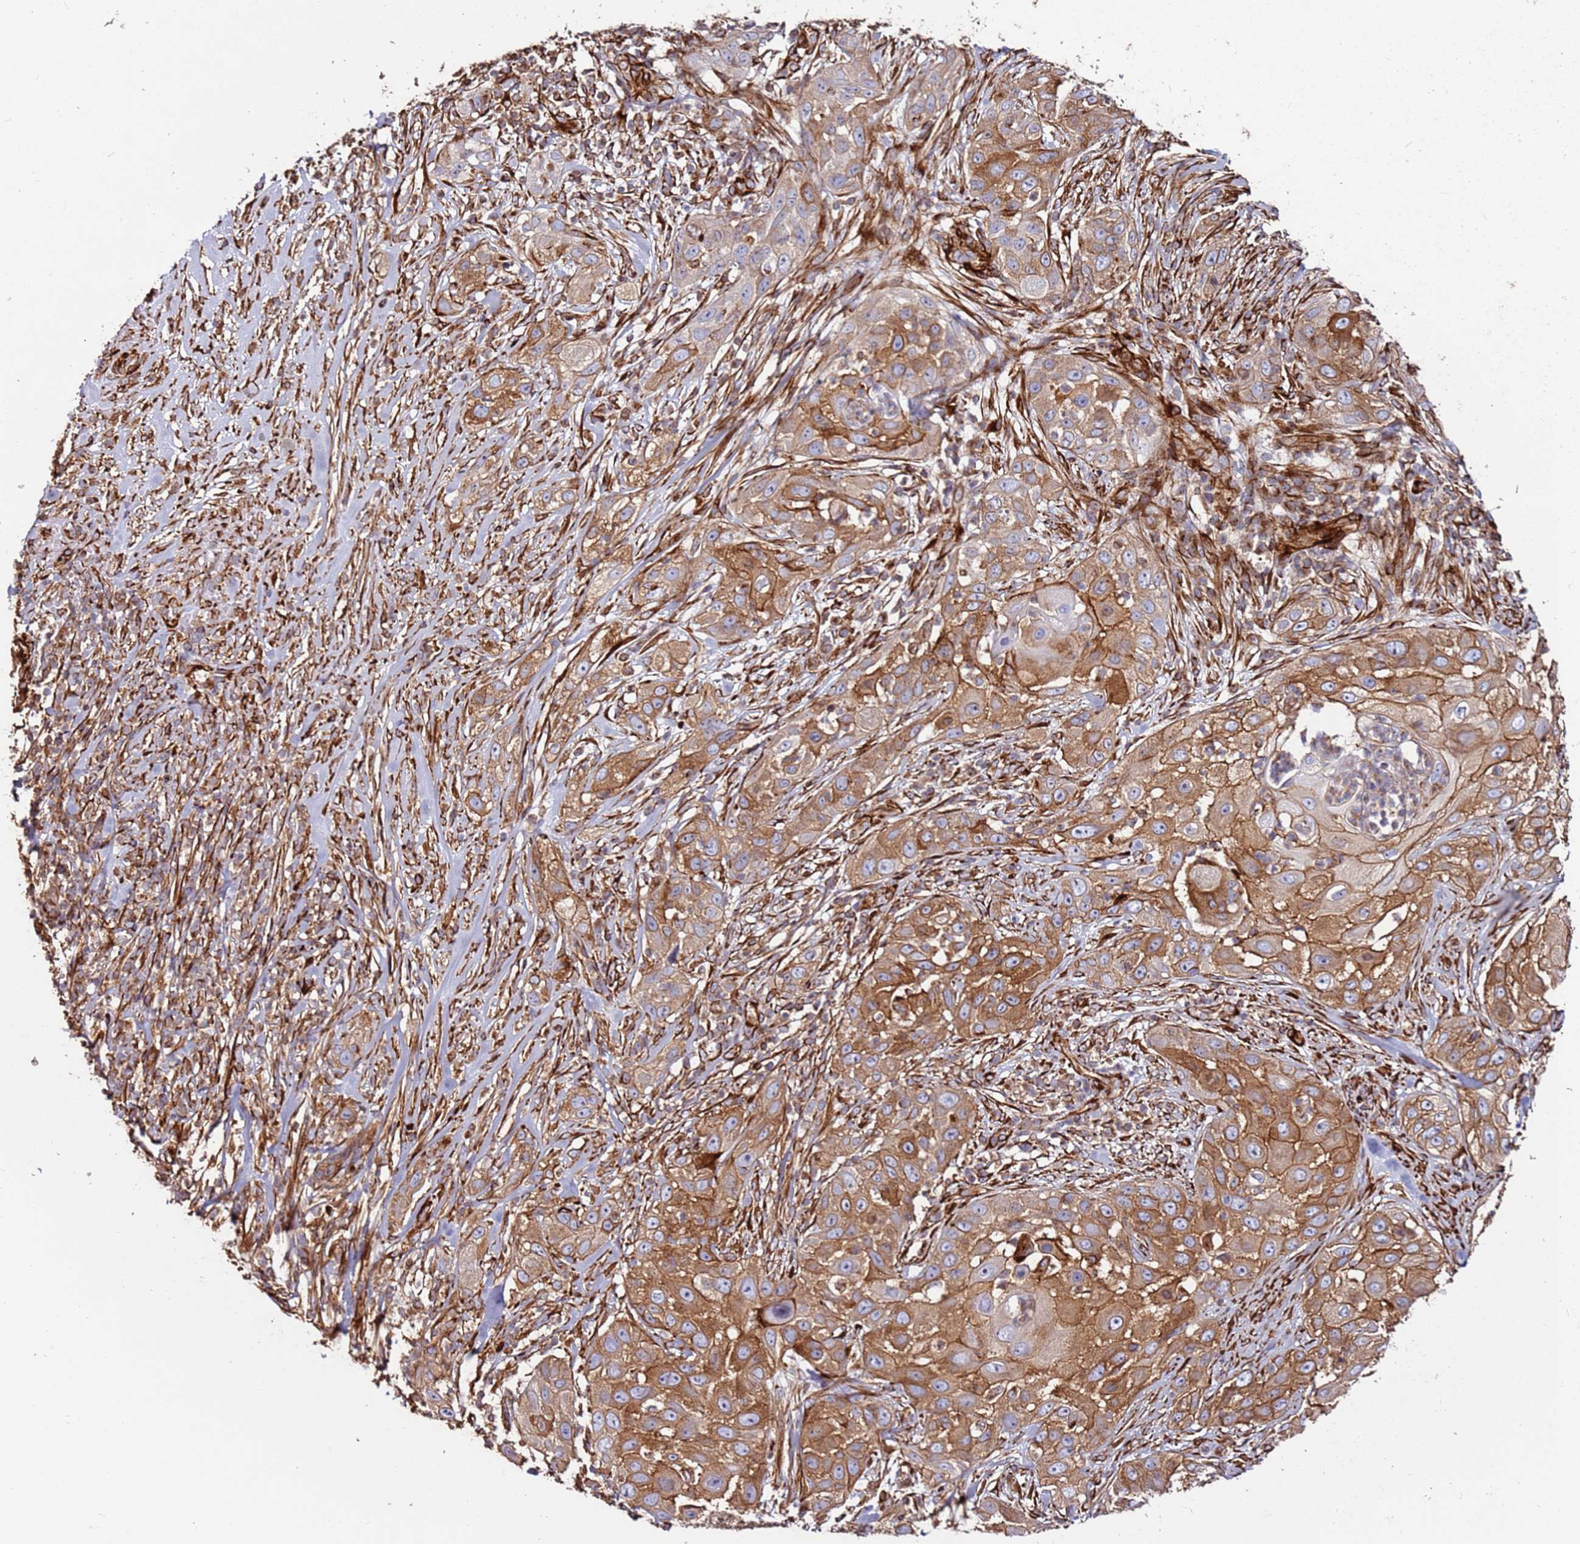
{"staining": {"intensity": "moderate", "quantity": ">75%", "location": "cytoplasmic/membranous"}, "tissue": "skin cancer", "cell_type": "Tumor cells", "image_type": "cancer", "snomed": [{"axis": "morphology", "description": "Squamous cell carcinoma, NOS"}, {"axis": "topography", "description": "Skin"}], "caption": "Human skin cancer stained for a protein (brown) demonstrates moderate cytoplasmic/membranous positive positivity in about >75% of tumor cells.", "gene": "MRGPRE", "patient": {"sex": "female", "age": 44}}